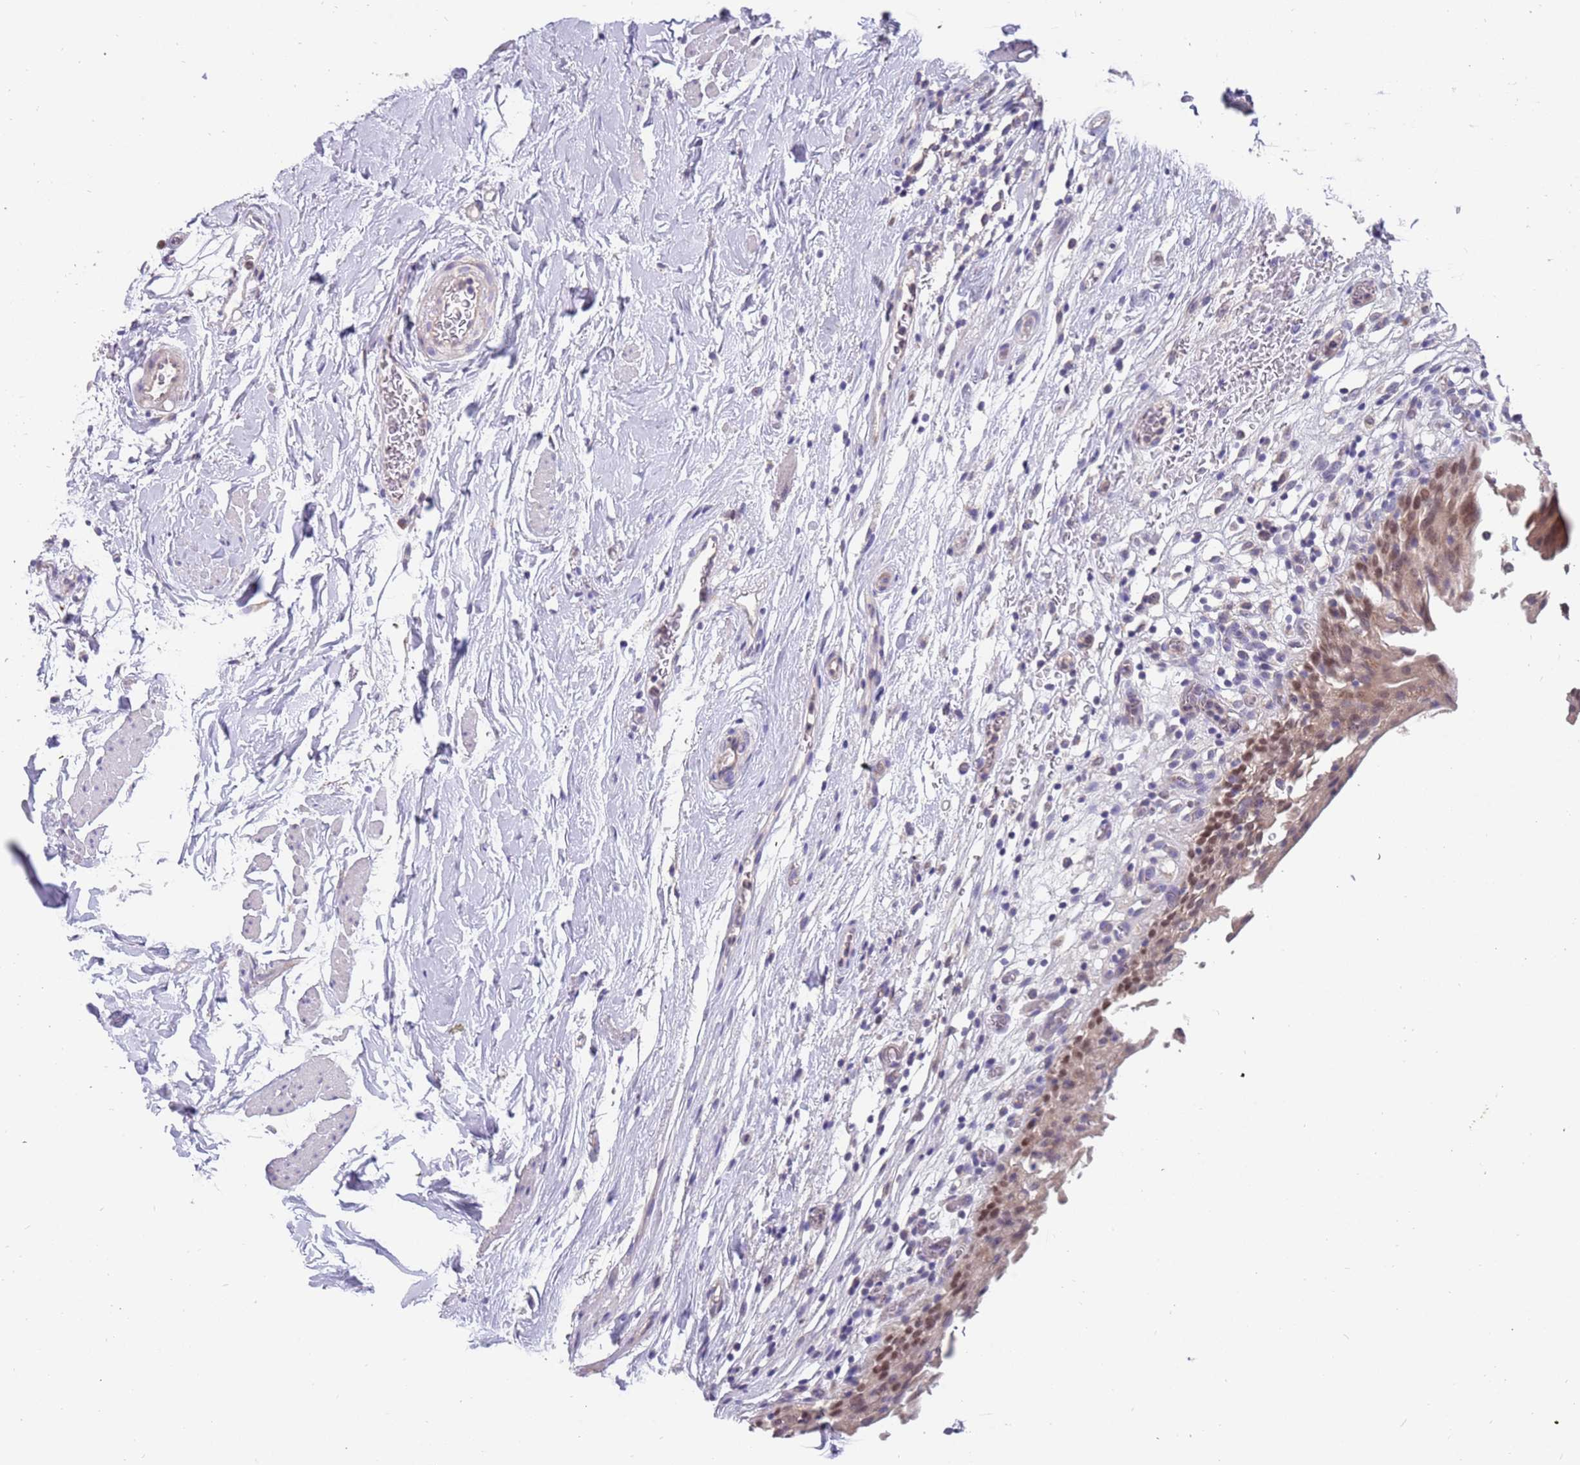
{"staining": {"intensity": "moderate", "quantity": "25%-75%", "location": "nuclear"}, "tissue": "urinary bladder", "cell_type": "Urothelial cells", "image_type": "normal", "snomed": [{"axis": "morphology", "description": "Normal tissue, NOS"}, {"axis": "morphology", "description": "Inflammation, NOS"}, {"axis": "topography", "description": "Urinary bladder"}], "caption": "Protein expression analysis of normal urinary bladder exhibits moderate nuclear staining in approximately 25%-75% of urothelial cells.", "gene": "ZNF746", "patient": {"sex": "male", "age": 63}}